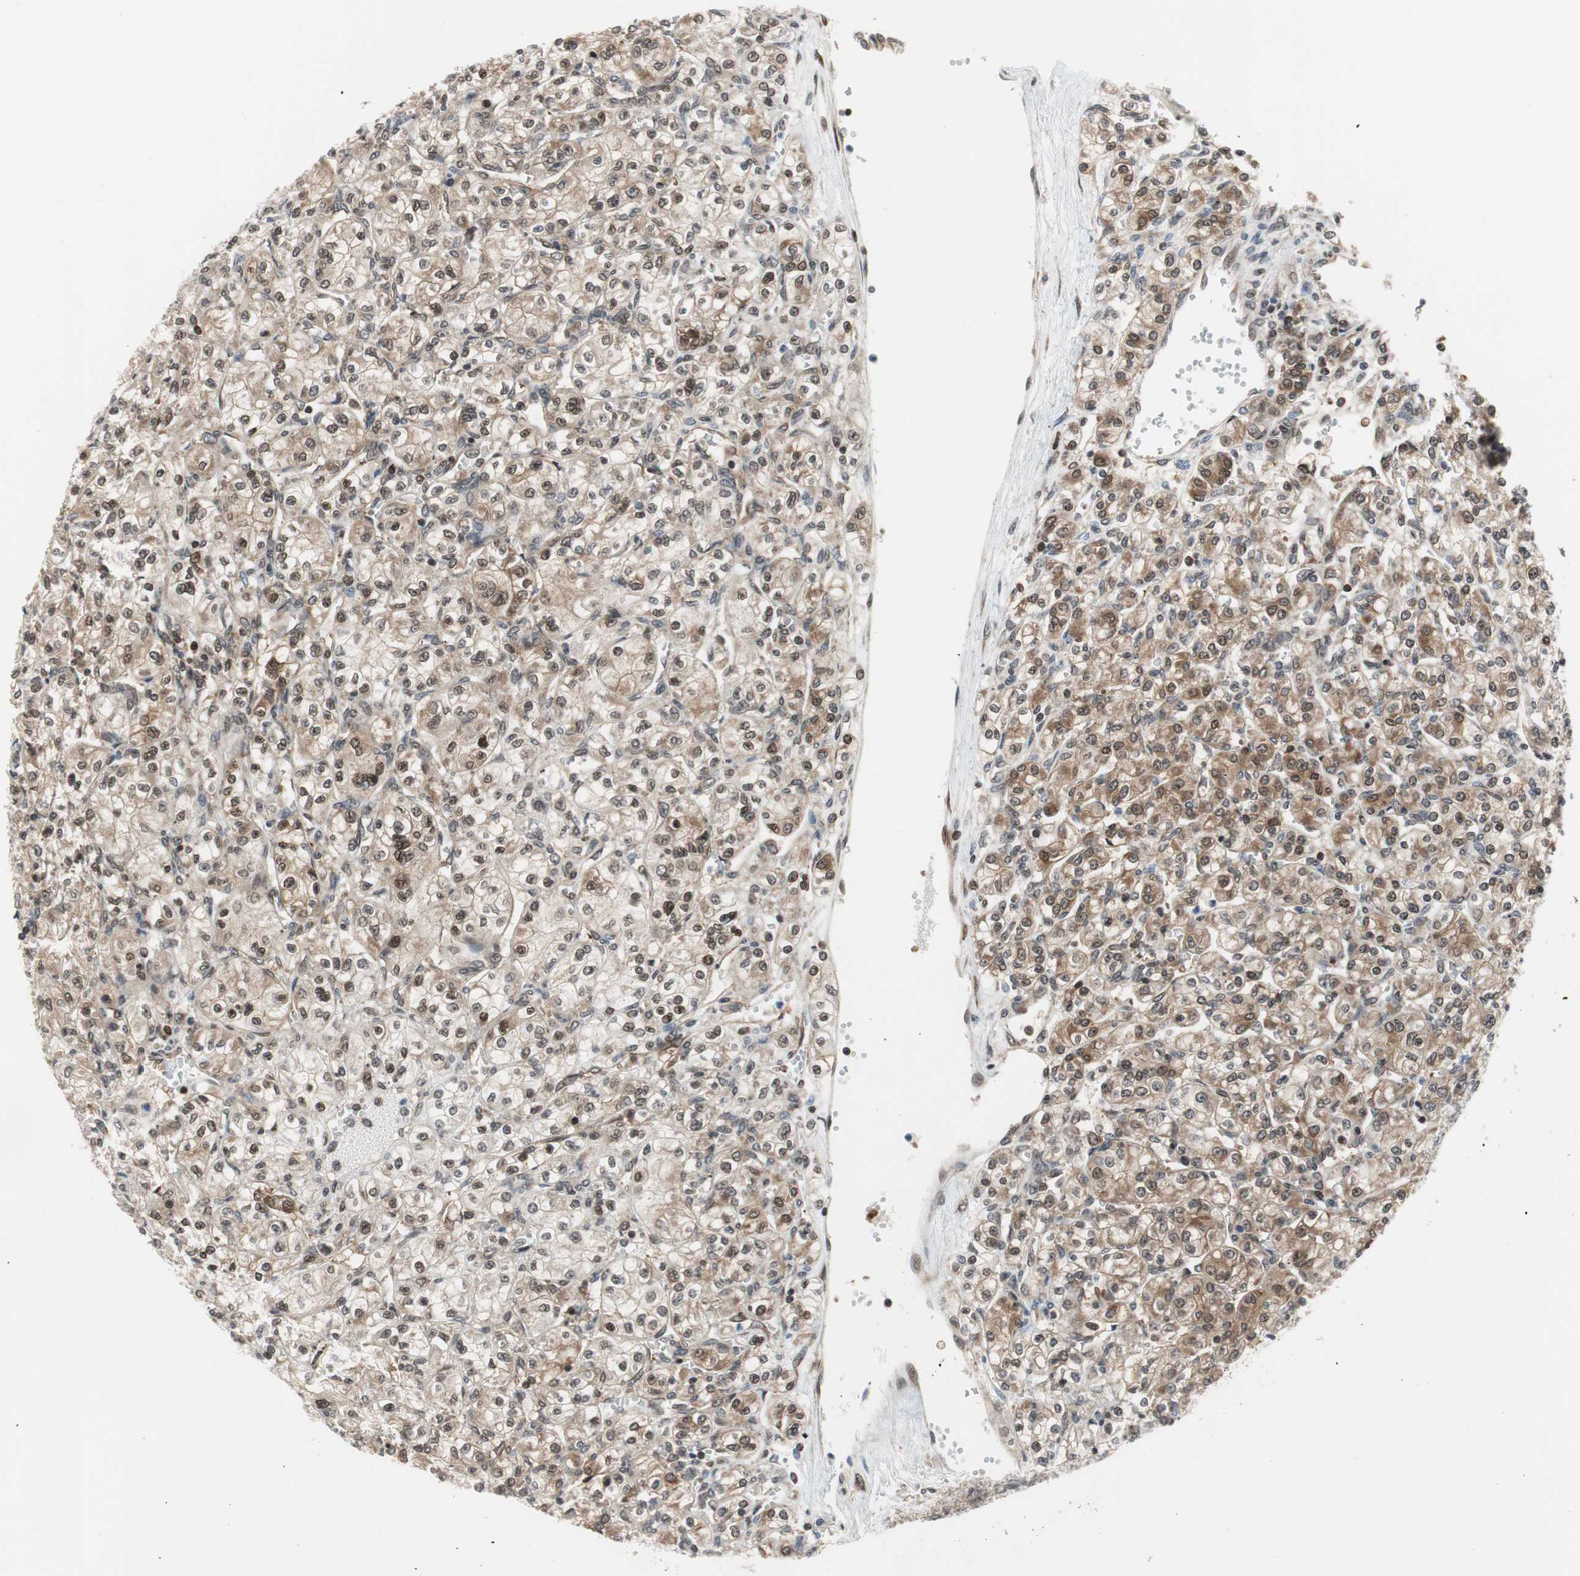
{"staining": {"intensity": "moderate", "quantity": "25%-75%", "location": "cytoplasmic/membranous"}, "tissue": "renal cancer", "cell_type": "Tumor cells", "image_type": "cancer", "snomed": [{"axis": "morphology", "description": "Adenocarcinoma, NOS"}, {"axis": "topography", "description": "Kidney"}], "caption": "Immunohistochemical staining of renal adenocarcinoma displays medium levels of moderate cytoplasmic/membranous protein expression in approximately 25%-75% of tumor cells.", "gene": "ZNF512B", "patient": {"sex": "male", "age": 77}}